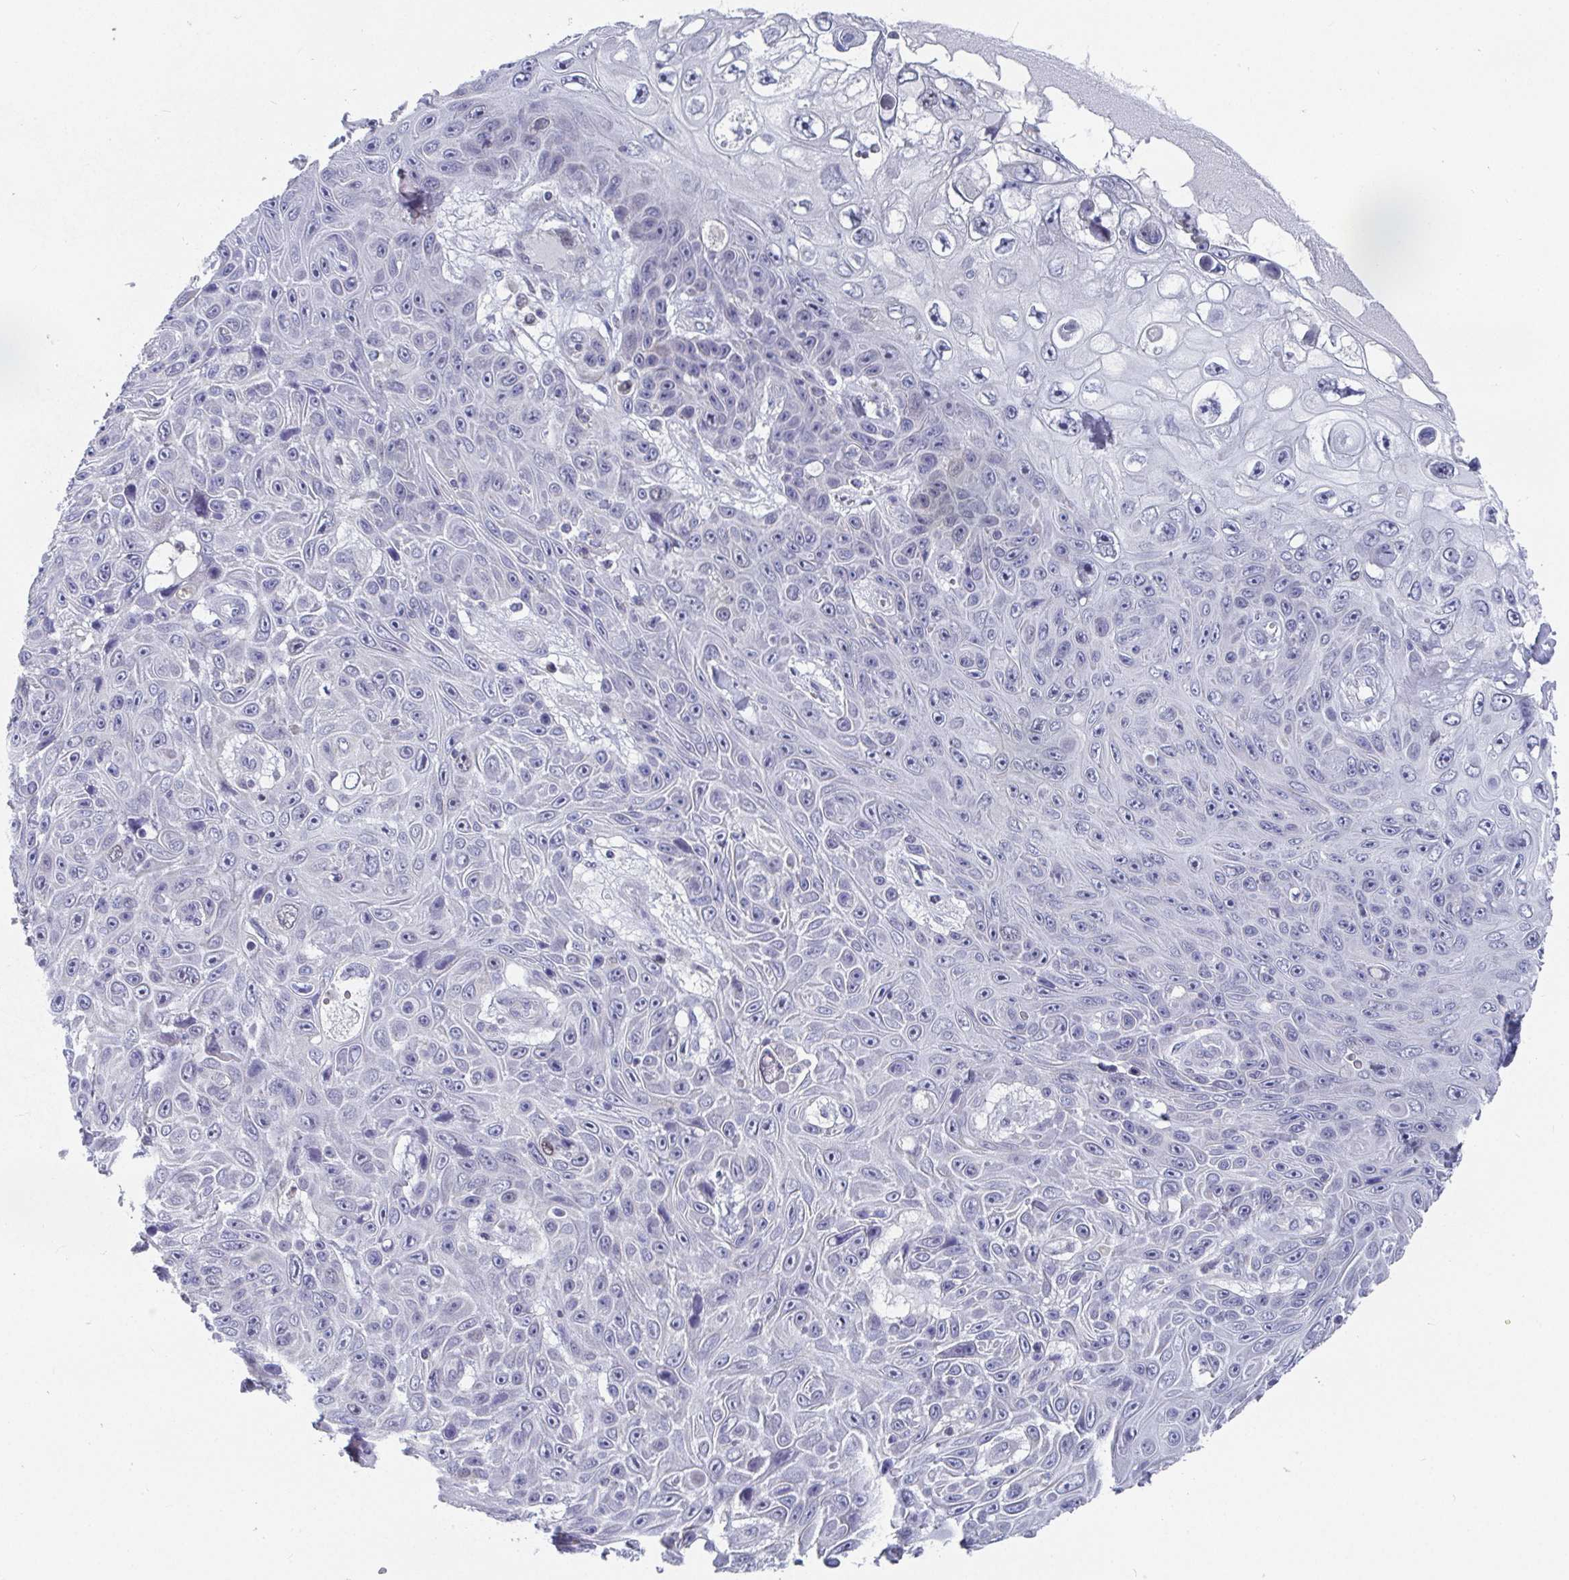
{"staining": {"intensity": "negative", "quantity": "none", "location": "none"}, "tissue": "skin cancer", "cell_type": "Tumor cells", "image_type": "cancer", "snomed": [{"axis": "morphology", "description": "Squamous cell carcinoma, NOS"}, {"axis": "topography", "description": "Skin"}], "caption": "This is a photomicrograph of immunohistochemistry staining of skin cancer, which shows no staining in tumor cells.", "gene": "ATP5F1C", "patient": {"sex": "male", "age": 82}}